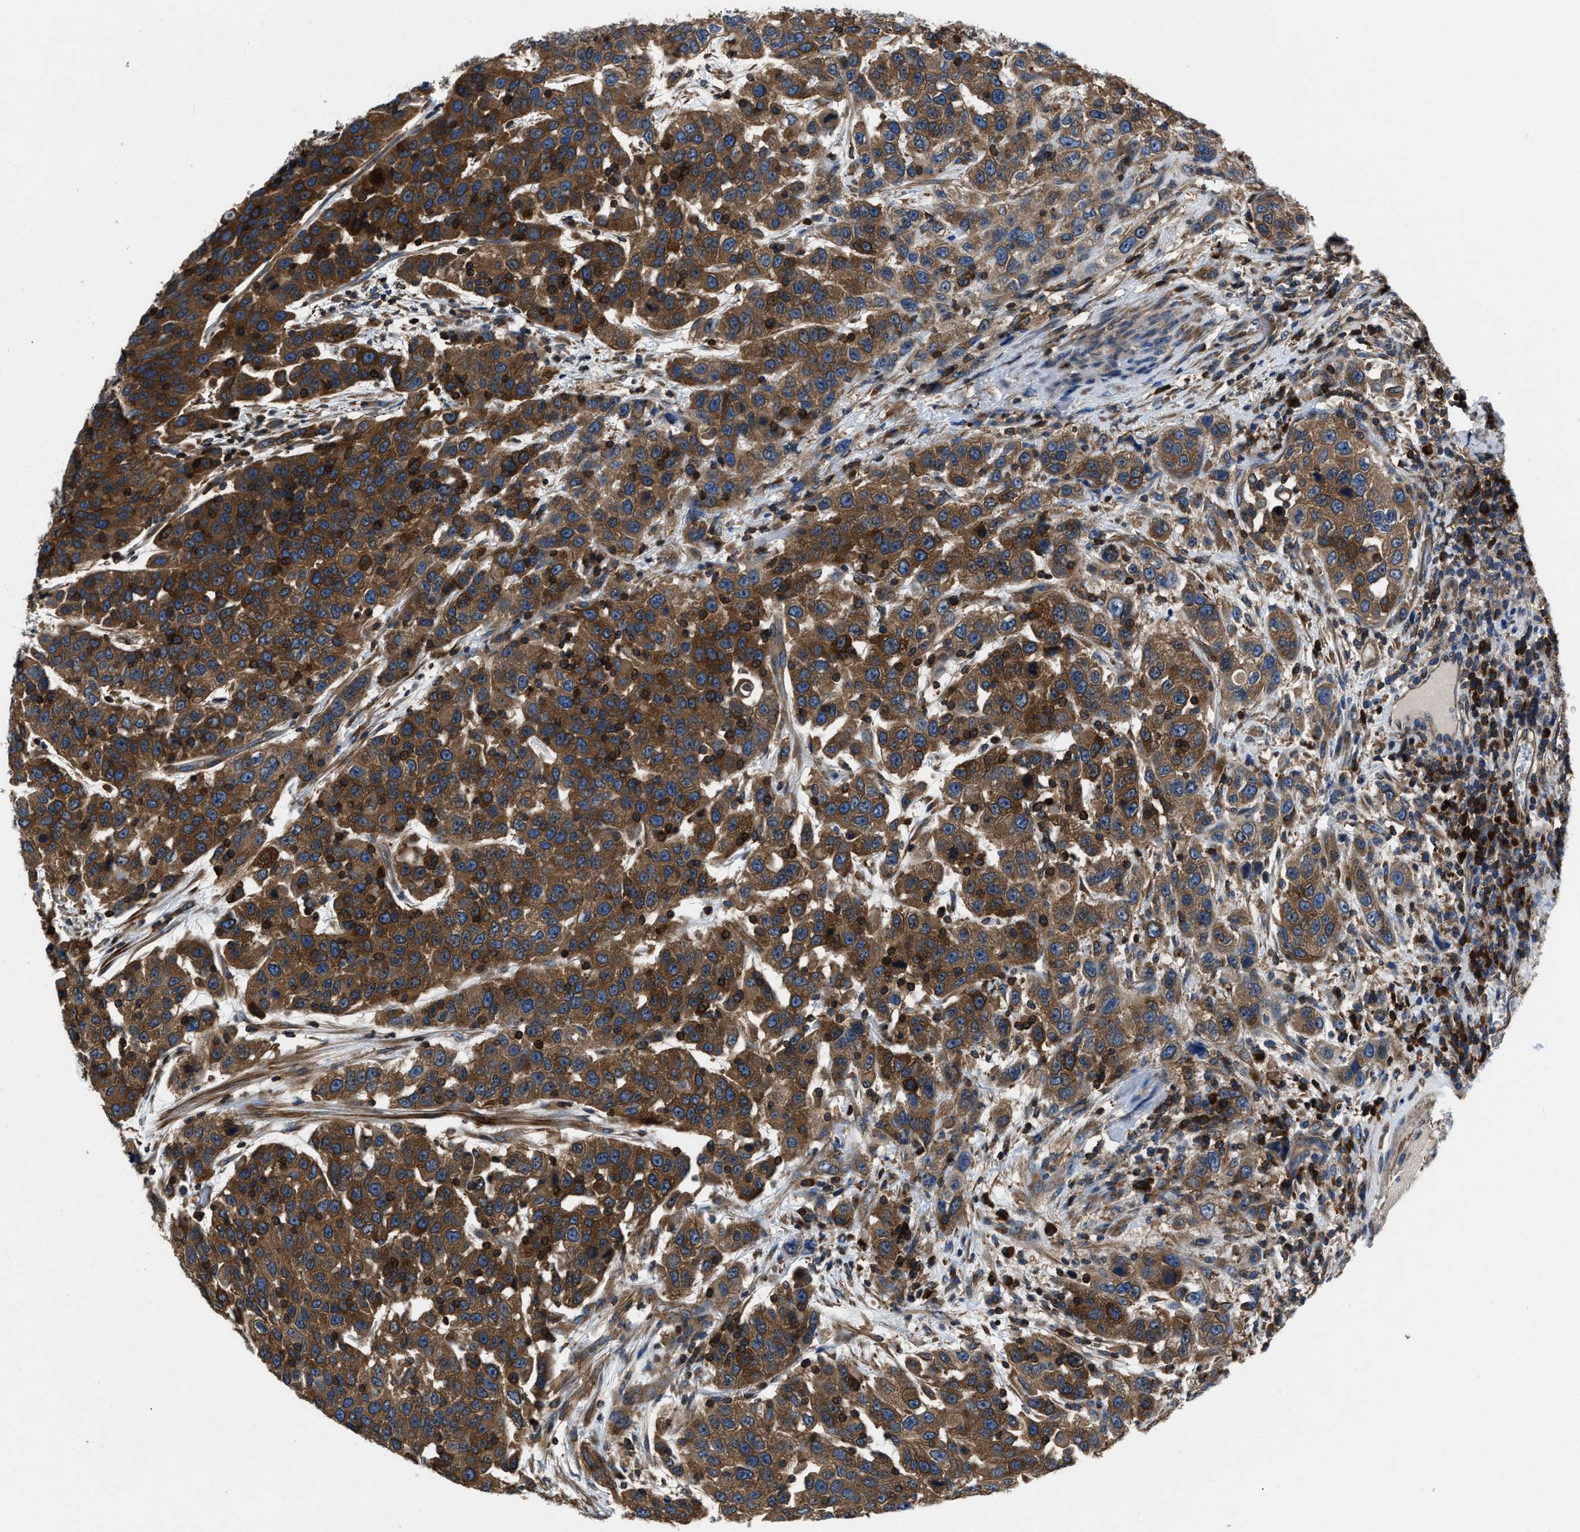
{"staining": {"intensity": "strong", "quantity": ">75%", "location": "cytoplasmic/membranous"}, "tissue": "urothelial cancer", "cell_type": "Tumor cells", "image_type": "cancer", "snomed": [{"axis": "morphology", "description": "Urothelial carcinoma, High grade"}, {"axis": "topography", "description": "Urinary bladder"}], "caption": "Human urothelial cancer stained for a protein (brown) demonstrates strong cytoplasmic/membranous positive expression in about >75% of tumor cells.", "gene": "YARS1", "patient": {"sex": "female", "age": 80}}